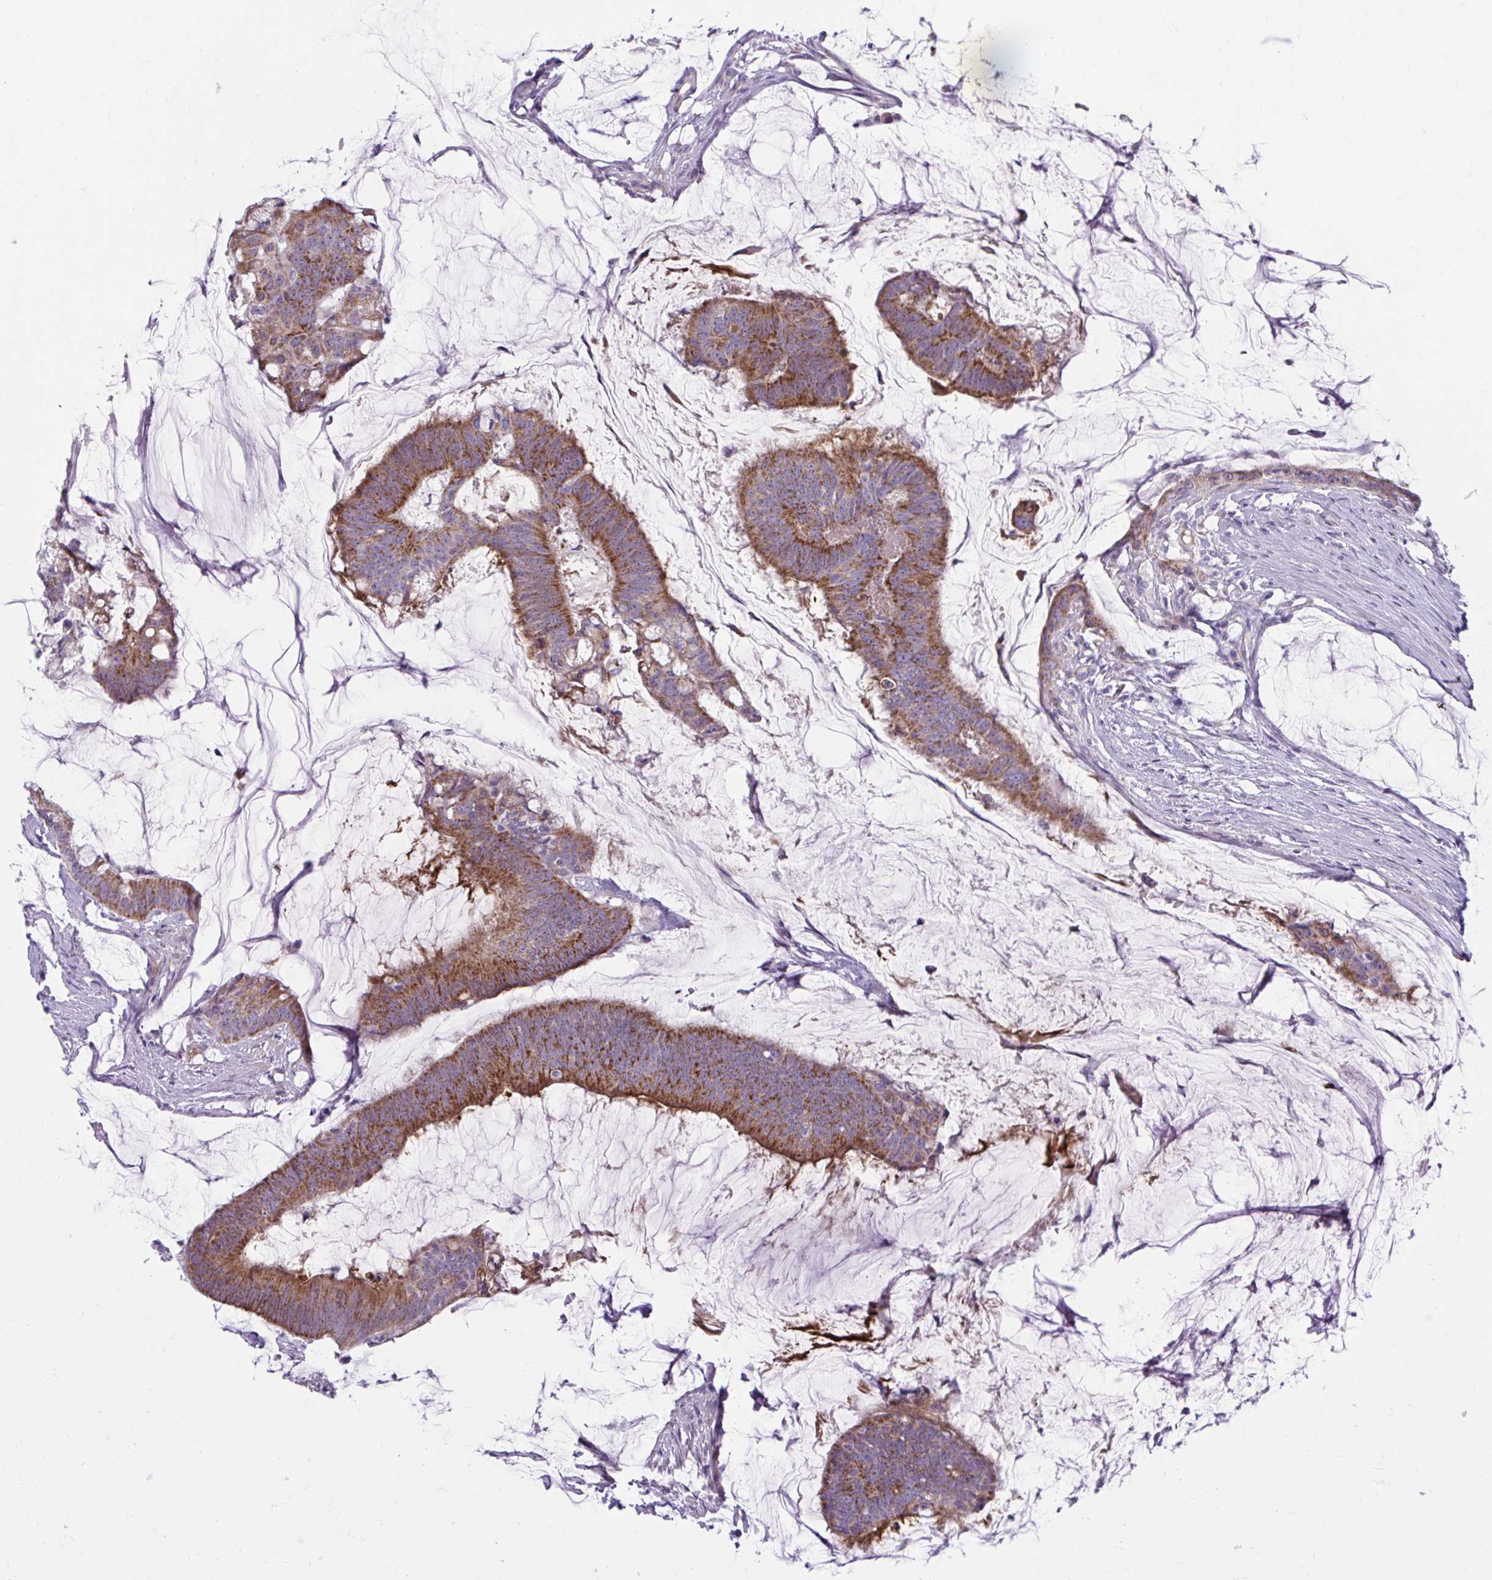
{"staining": {"intensity": "strong", "quantity": ">75%", "location": "cytoplasmic/membranous"}, "tissue": "colorectal cancer", "cell_type": "Tumor cells", "image_type": "cancer", "snomed": [{"axis": "morphology", "description": "Adenocarcinoma, NOS"}, {"axis": "topography", "description": "Colon"}], "caption": "Protein analysis of colorectal adenocarcinoma tissue exhibits strong cytoplasmic/membranous expression in about >75% of tumor cells.", "gene": "MSMO1", "patient": {"sex": "male", "age": 62}}